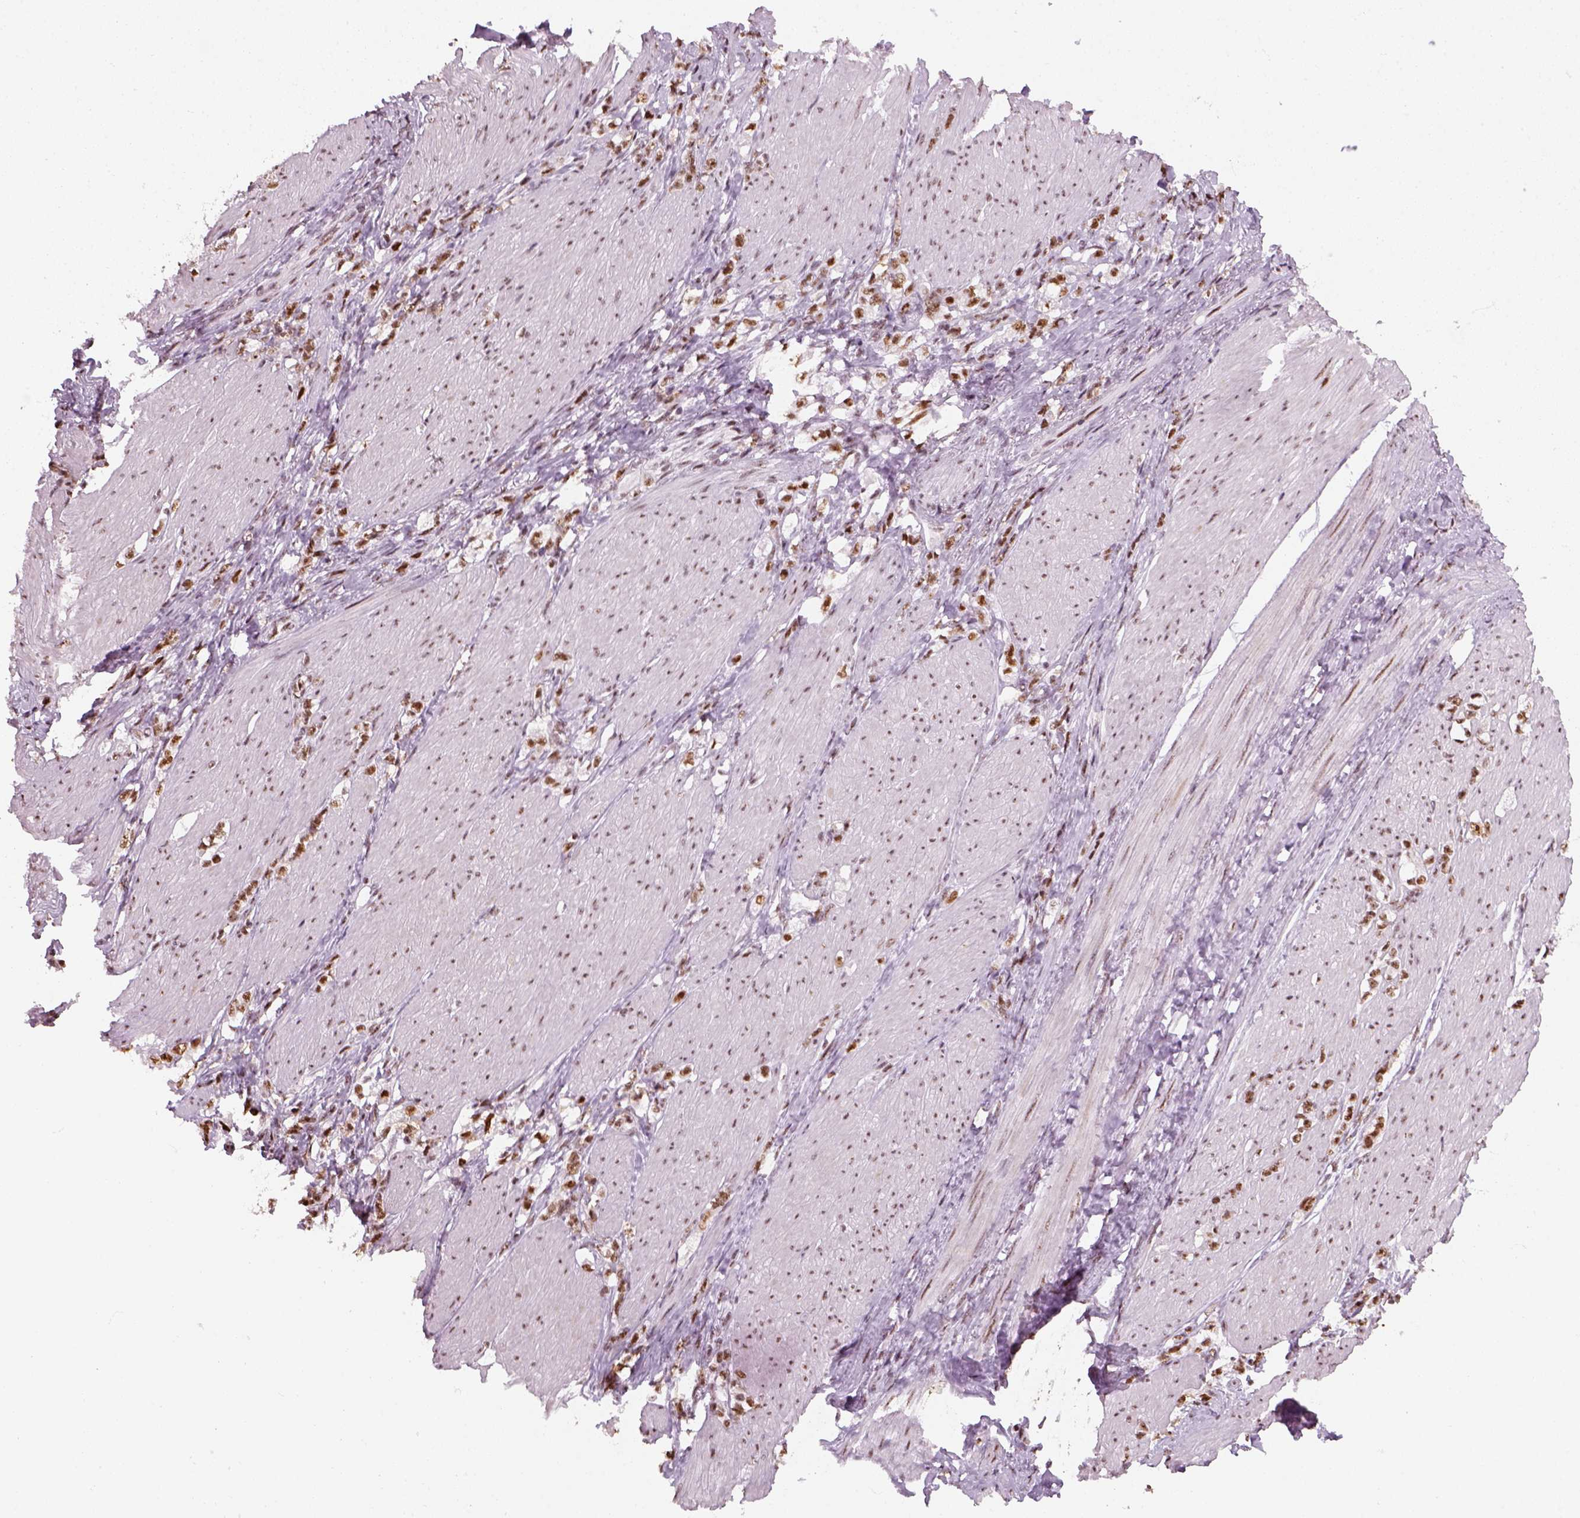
{"staining": {"intensity": "moderate", "quantity": ">75%", "location": "nuclear"}, "tissue": "stomach cancer", "cell_type": "Tumor cells", "image_type": "cancer", "snomed": [{"axis": "morphology", "description": "Adenocarcinoma, NOS"}, {"axis": "topography", "description": "Stomach, lower"}], "caption": "Immunohistochemistry staining of stomach cancer (adenocarcinoma), which reveals medium levels of moderate nuclear expression in about >75% of tumor cells indicating moderate nuclear protein expression. The staining was performed using DAB (3,3'-diaminobenzidine) (brown) for protein detection and nuclei were counterstained in hematoxylin (blue).", "gene": "GTF2F1", "patient": {"sex": "male", "age": 88}}